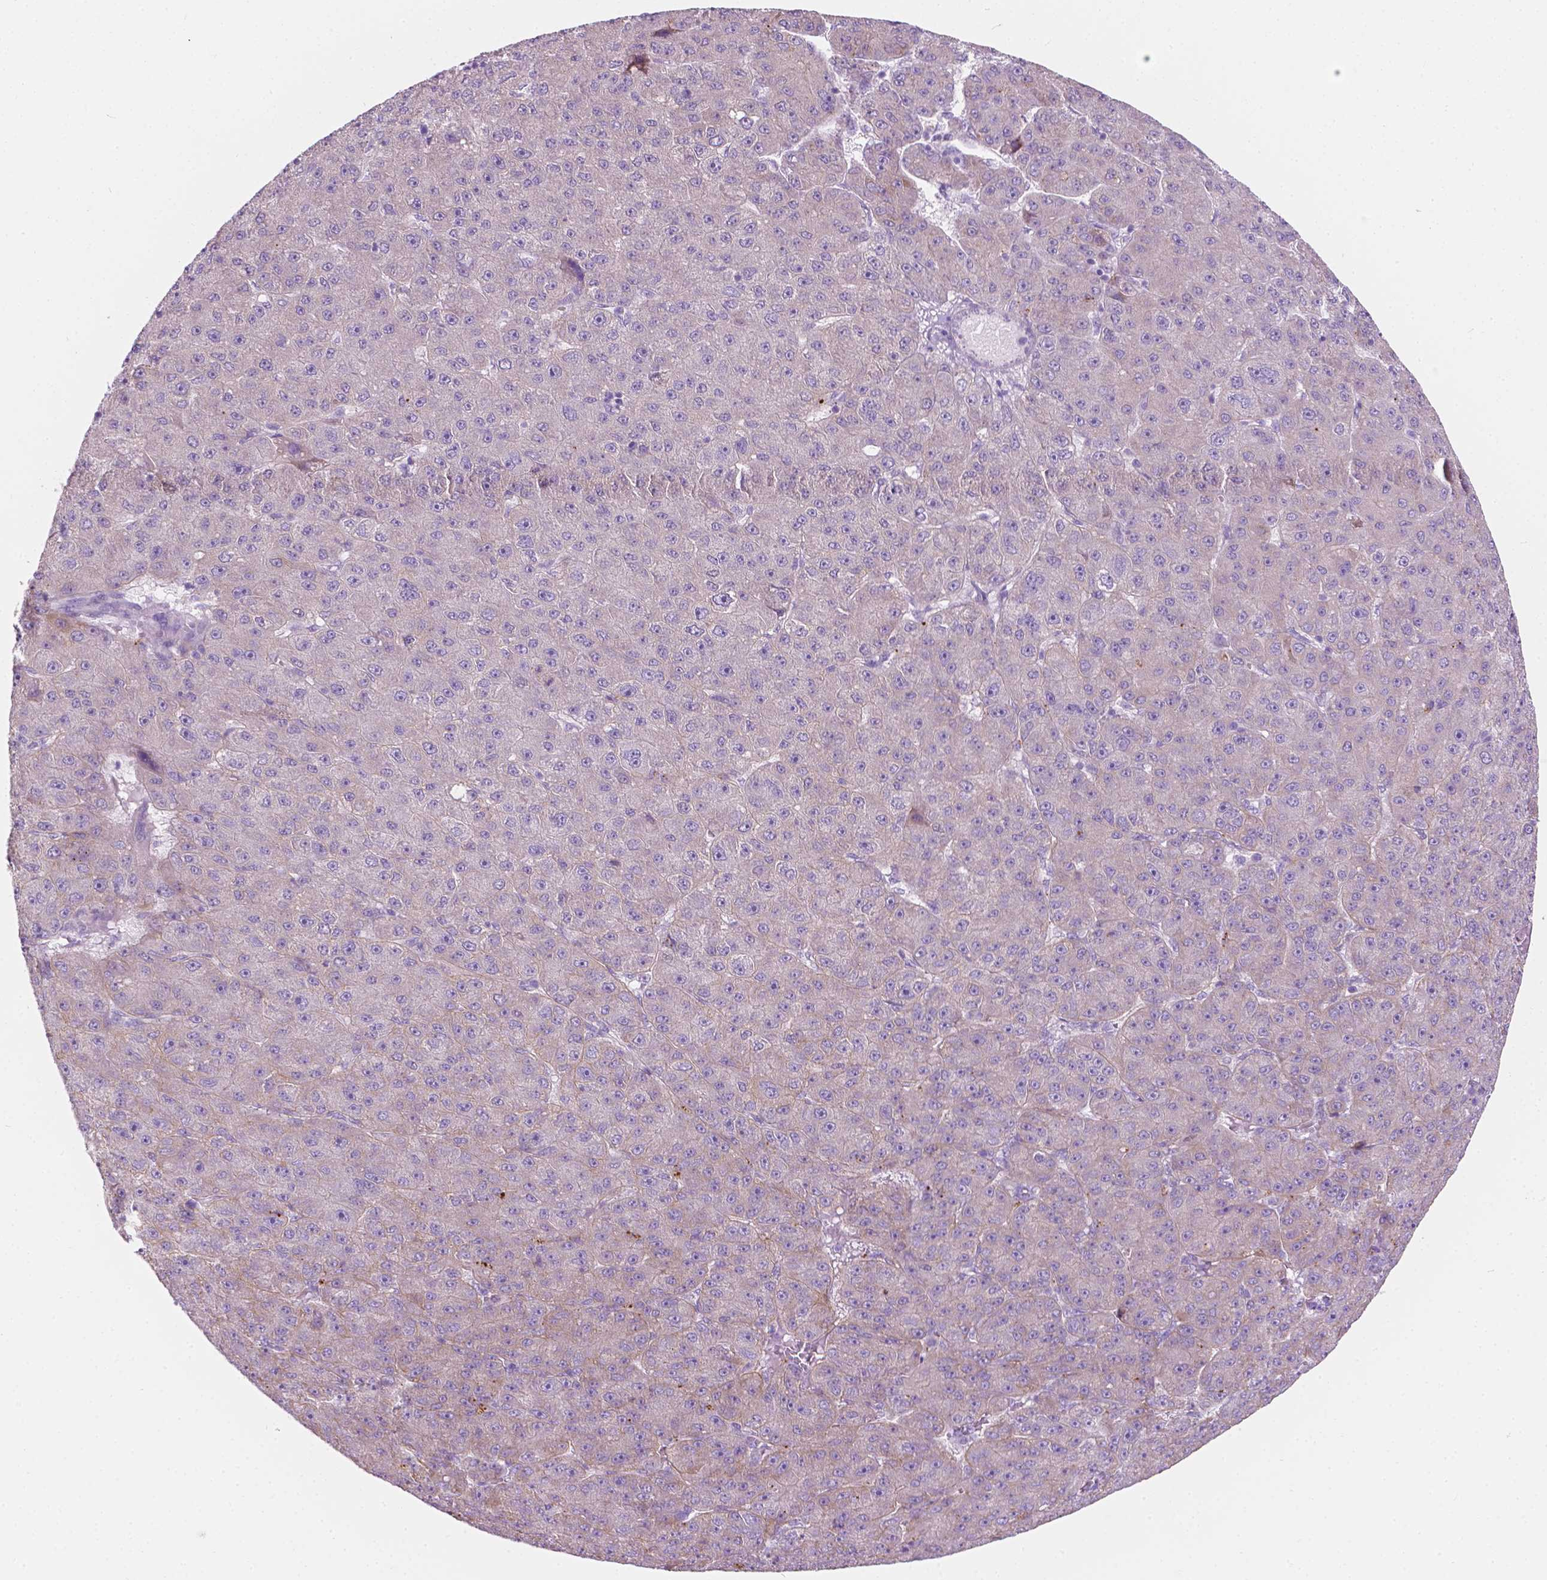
{"staining": {"intensity": "weak", "quantity": "<25%", "location": "cytoplasmic/membranous"}, "tissue": "liver cancer", "cell_type": "Tumor cells", "image_type": "cancer", "snomed": [{"axis": "morphology", "description": "Carcinoma, Hepatocellular, NOS"}, {"axis": "topography", "description": "Liver"}], "caption": "IHC histopathology image of neoplastic tissue: liver cancer stained with DAB (3,3'-diaminobenzidine) displays no significant protein positivity in tumor cells.", "gene": "NOS1AP", "patient": {"sex": "male", "age": 67}}